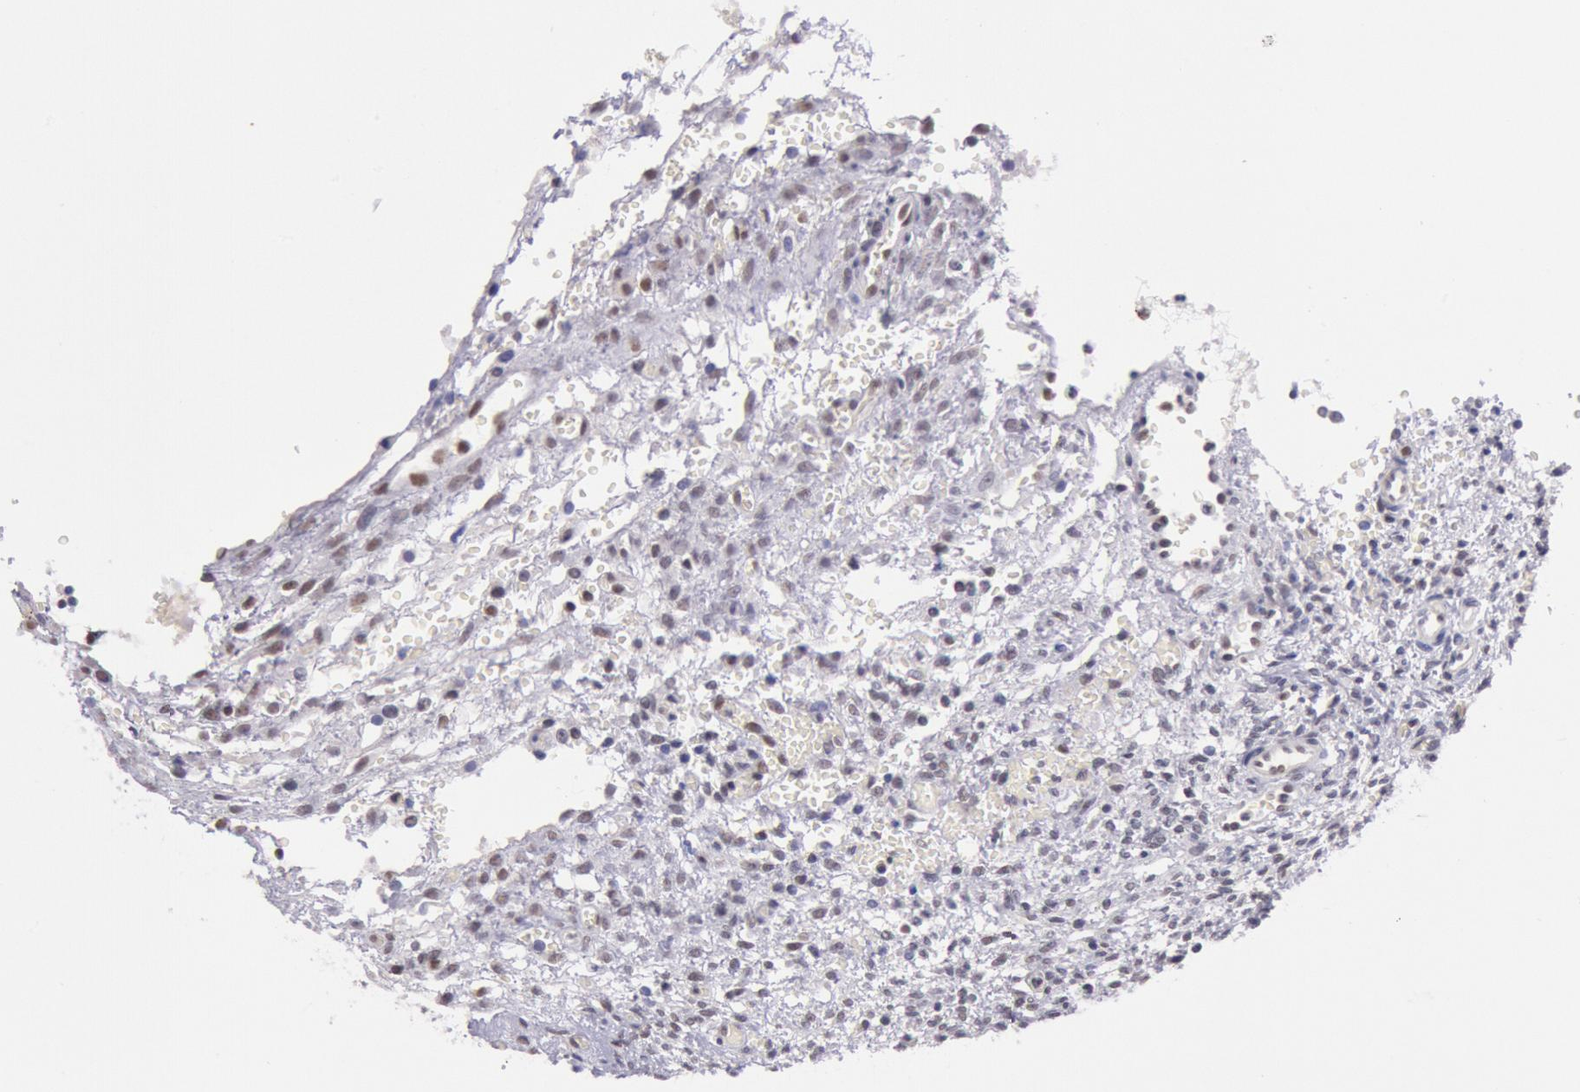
{"staining": {"intensity": "weak", "quantity": "25%-75%", "location": "nuclear"}, "tissue": "ovary", "cell_type": "Follicle cells", "image_type": "normal", "snomed": [{"axis": "morphology", "description": "Normal tissue, NOS"}, {"axis": "topography", "description": "Ovary"}], "caption": "Immunohistochemical staining of normal ovary exhibits low levels of weak nuclear staining in approximately 25%-75% of follicle cells.", "gene": "TASL", "patient": {"sex": "female", "age": 39}}